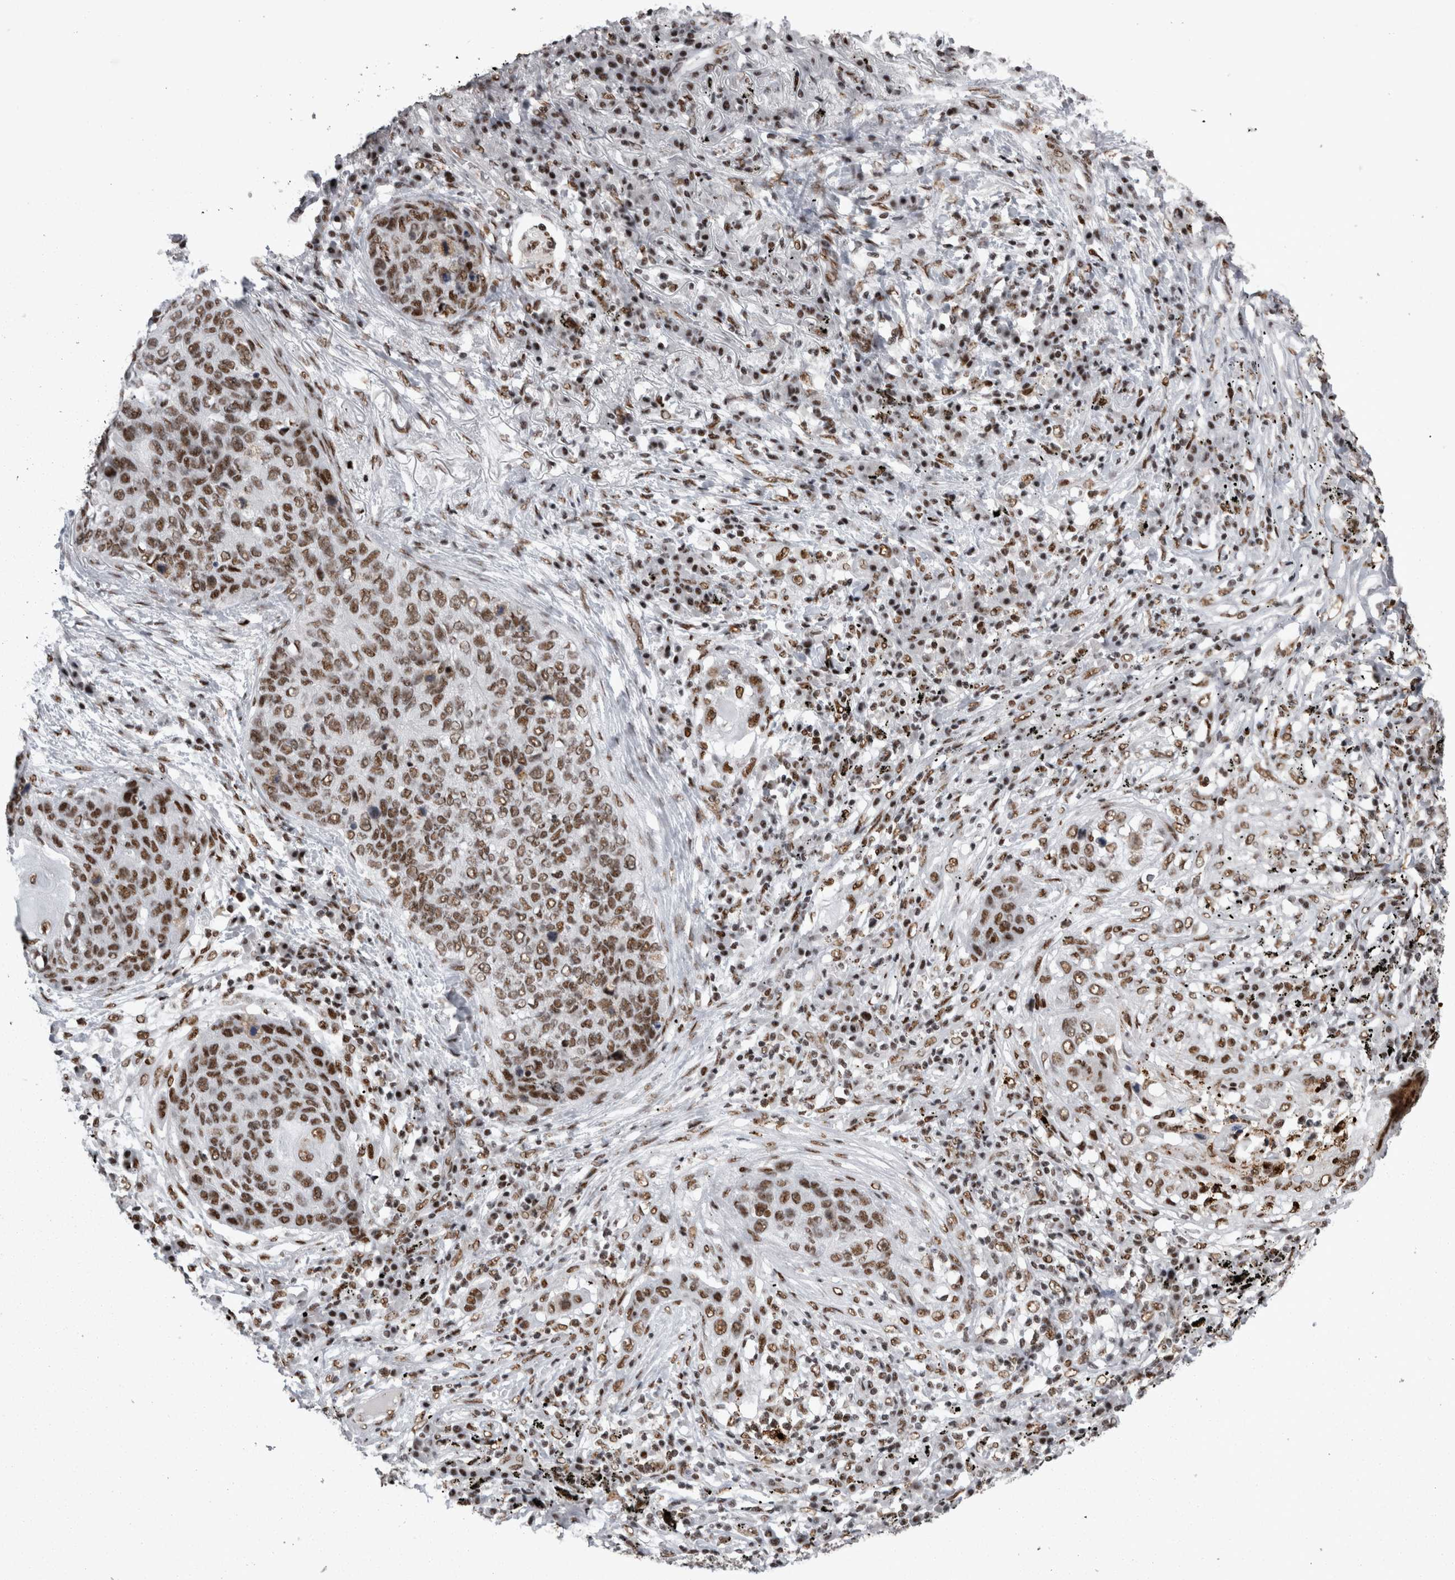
{"staining": {"intensity": "weak", "quantity": ">75%", "location": "nuclear"}, "tissue": "lung cancer", "cell_type": "Tumor cells", "image_type": "cancer", "snomed": [{"axis": "morphology", "description": "Squamous cell carcinoma, NOS"}, {"axis": "topography", "description": "Lung"}], "caption": "Brown immunohistochemical staining in human squamous cell carcinoma (lung) displays weak nuclear staining in approximately >75% of tumor cells. (DAB (3,3'-diaminobenzidine) = brown stain, brightfield microscopy at high magnification).", "gene": "SNRNP40", "patient": {"sex": "female", "age": 63}}